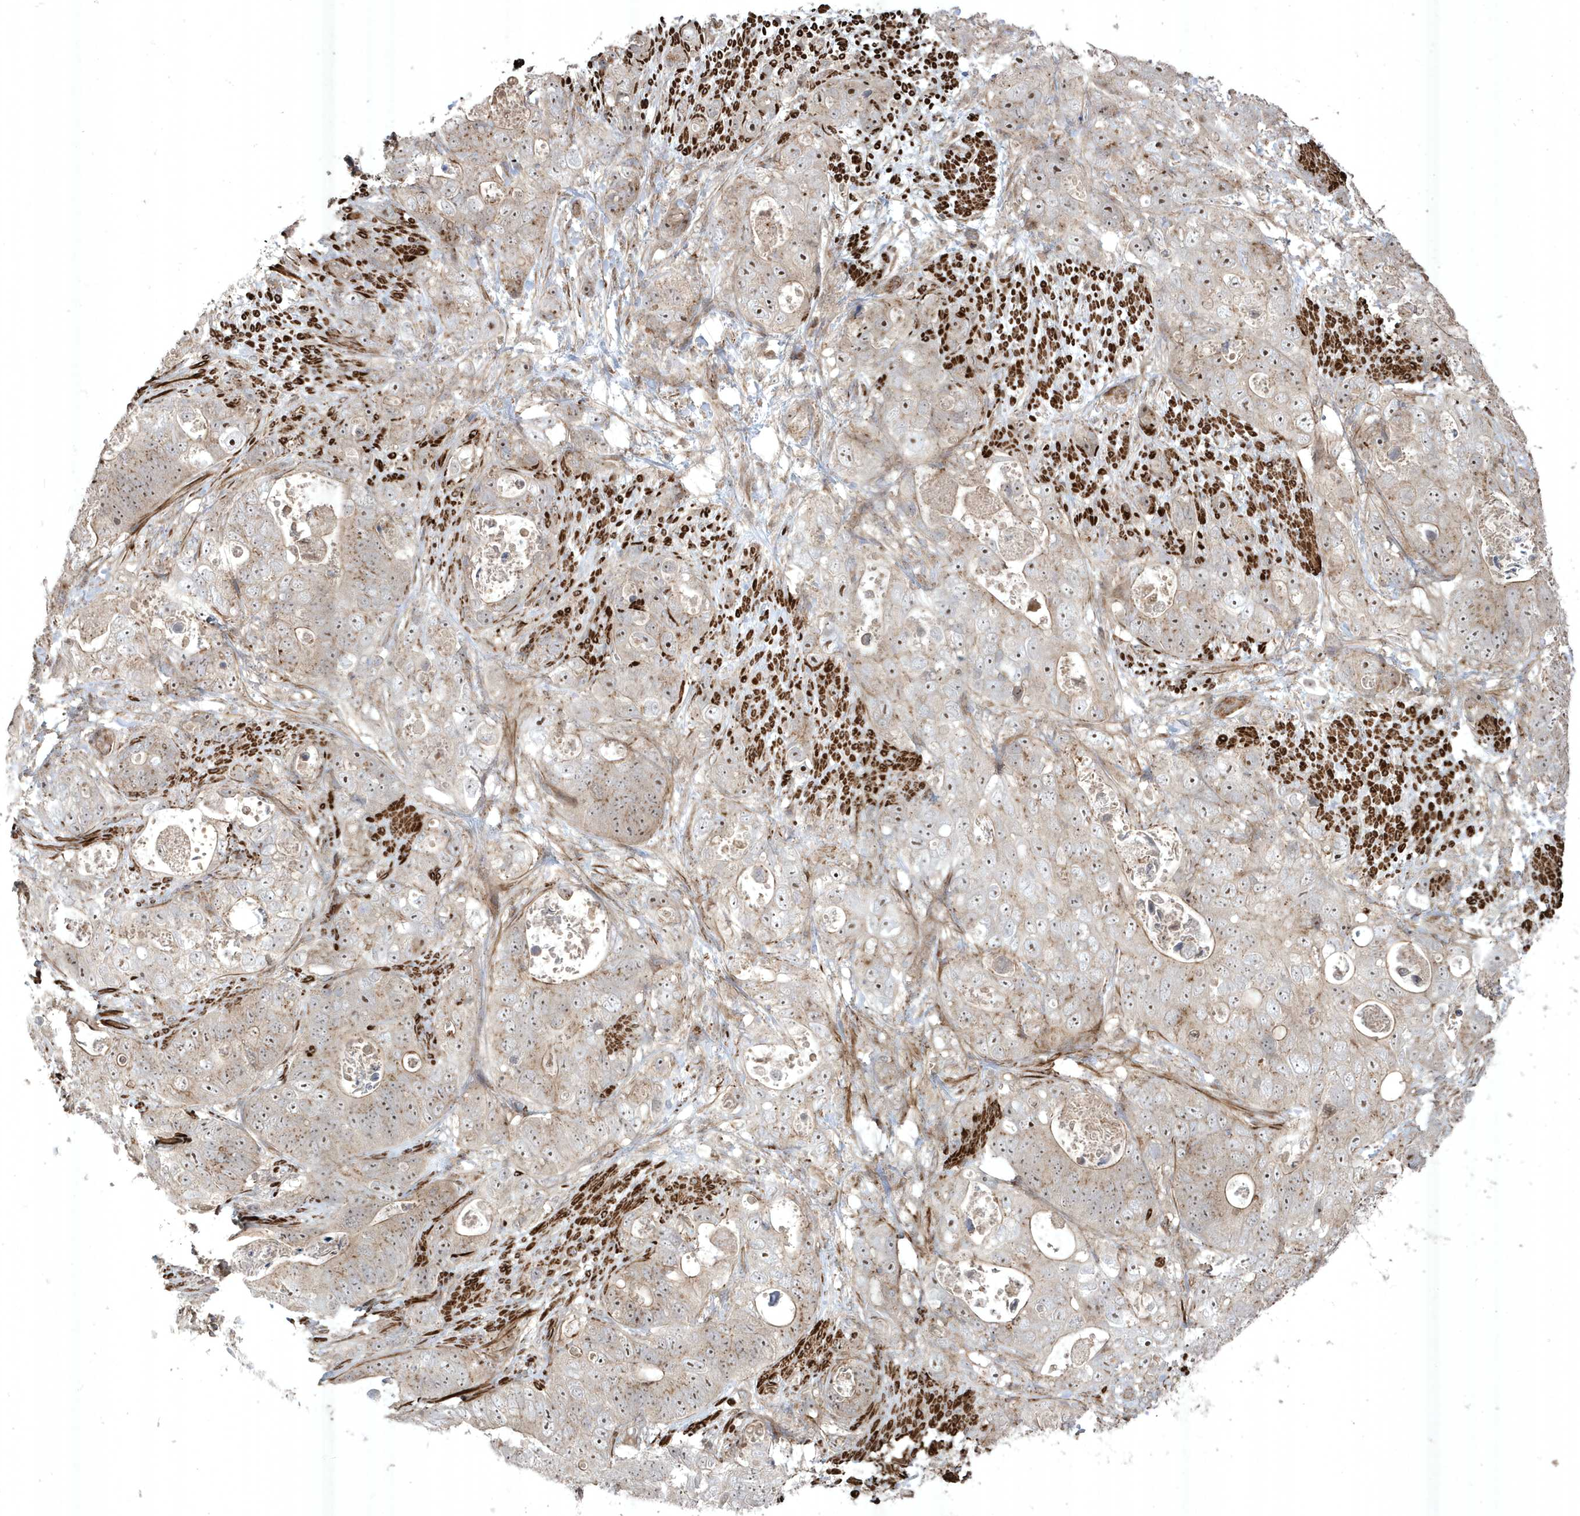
{"staining": {"intensity": "moderate", "quantity": "<25%", "location": "cytoplasmic/membranous"}, "tissue": "stomach cancer", "cell_type": "Tumor cells", "image_type": "cancer", "snomed": [{"axis": "morphology", "description": "Adenocarcinoma, NOS"}, {"axis": "topography", "description": "Stomach"}], "caption": "This micrograph reveals immunohistochemistry (IHC) staining of stomach cancer (adenocarcinoma), with low moderate cytoplasmic/membranous positivity in approximately <25% of tumor cells.", "gene": "CETN3", "patient": {"sex": "female", "age": 89}}